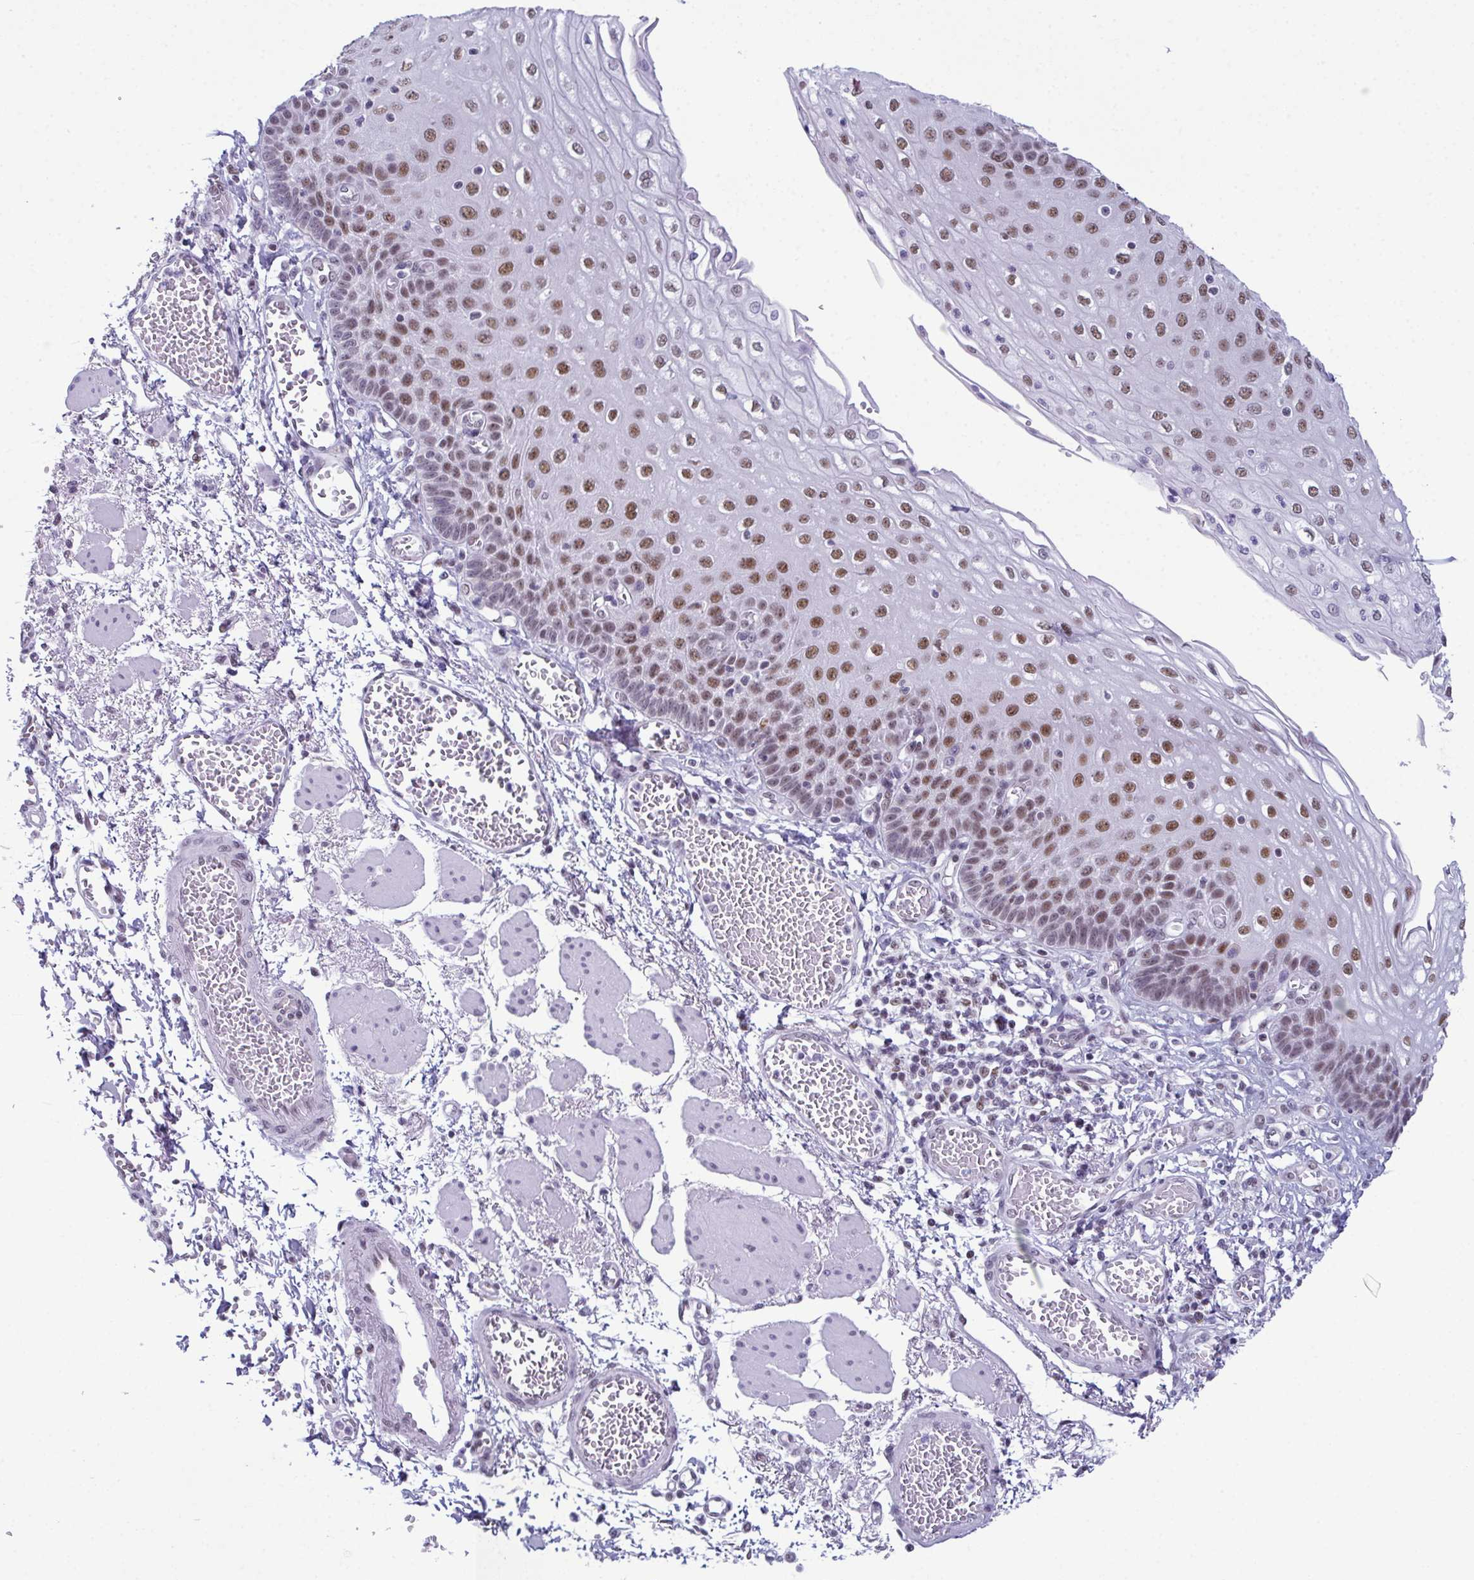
{"staining": {"intensity": "moderate", "quantity": ">75%", "location": "nuclear"}, "tissue": "esophagus", "cell_type": "Squamous epithelial cells", "image_type": "normal", "snomed": [{"axis": "morphology", "description": "Normal tissue, NOS"}, {"axis": "morphology", "description": "Adenocarcinoma, NOS"}, {"axis": "topography", "description": "Esophagus"}], "caption": "The immunohistochemical stain shows moderate nuclear expression in squamous epithelial cells of unremarkable esophagus. Using DAB (brown) and hematoxylin (blue) stains, captured at high magnification using brightfield microscopy.", "gene": "RBM7", "patient": {"sex": "male", "age": 81}}